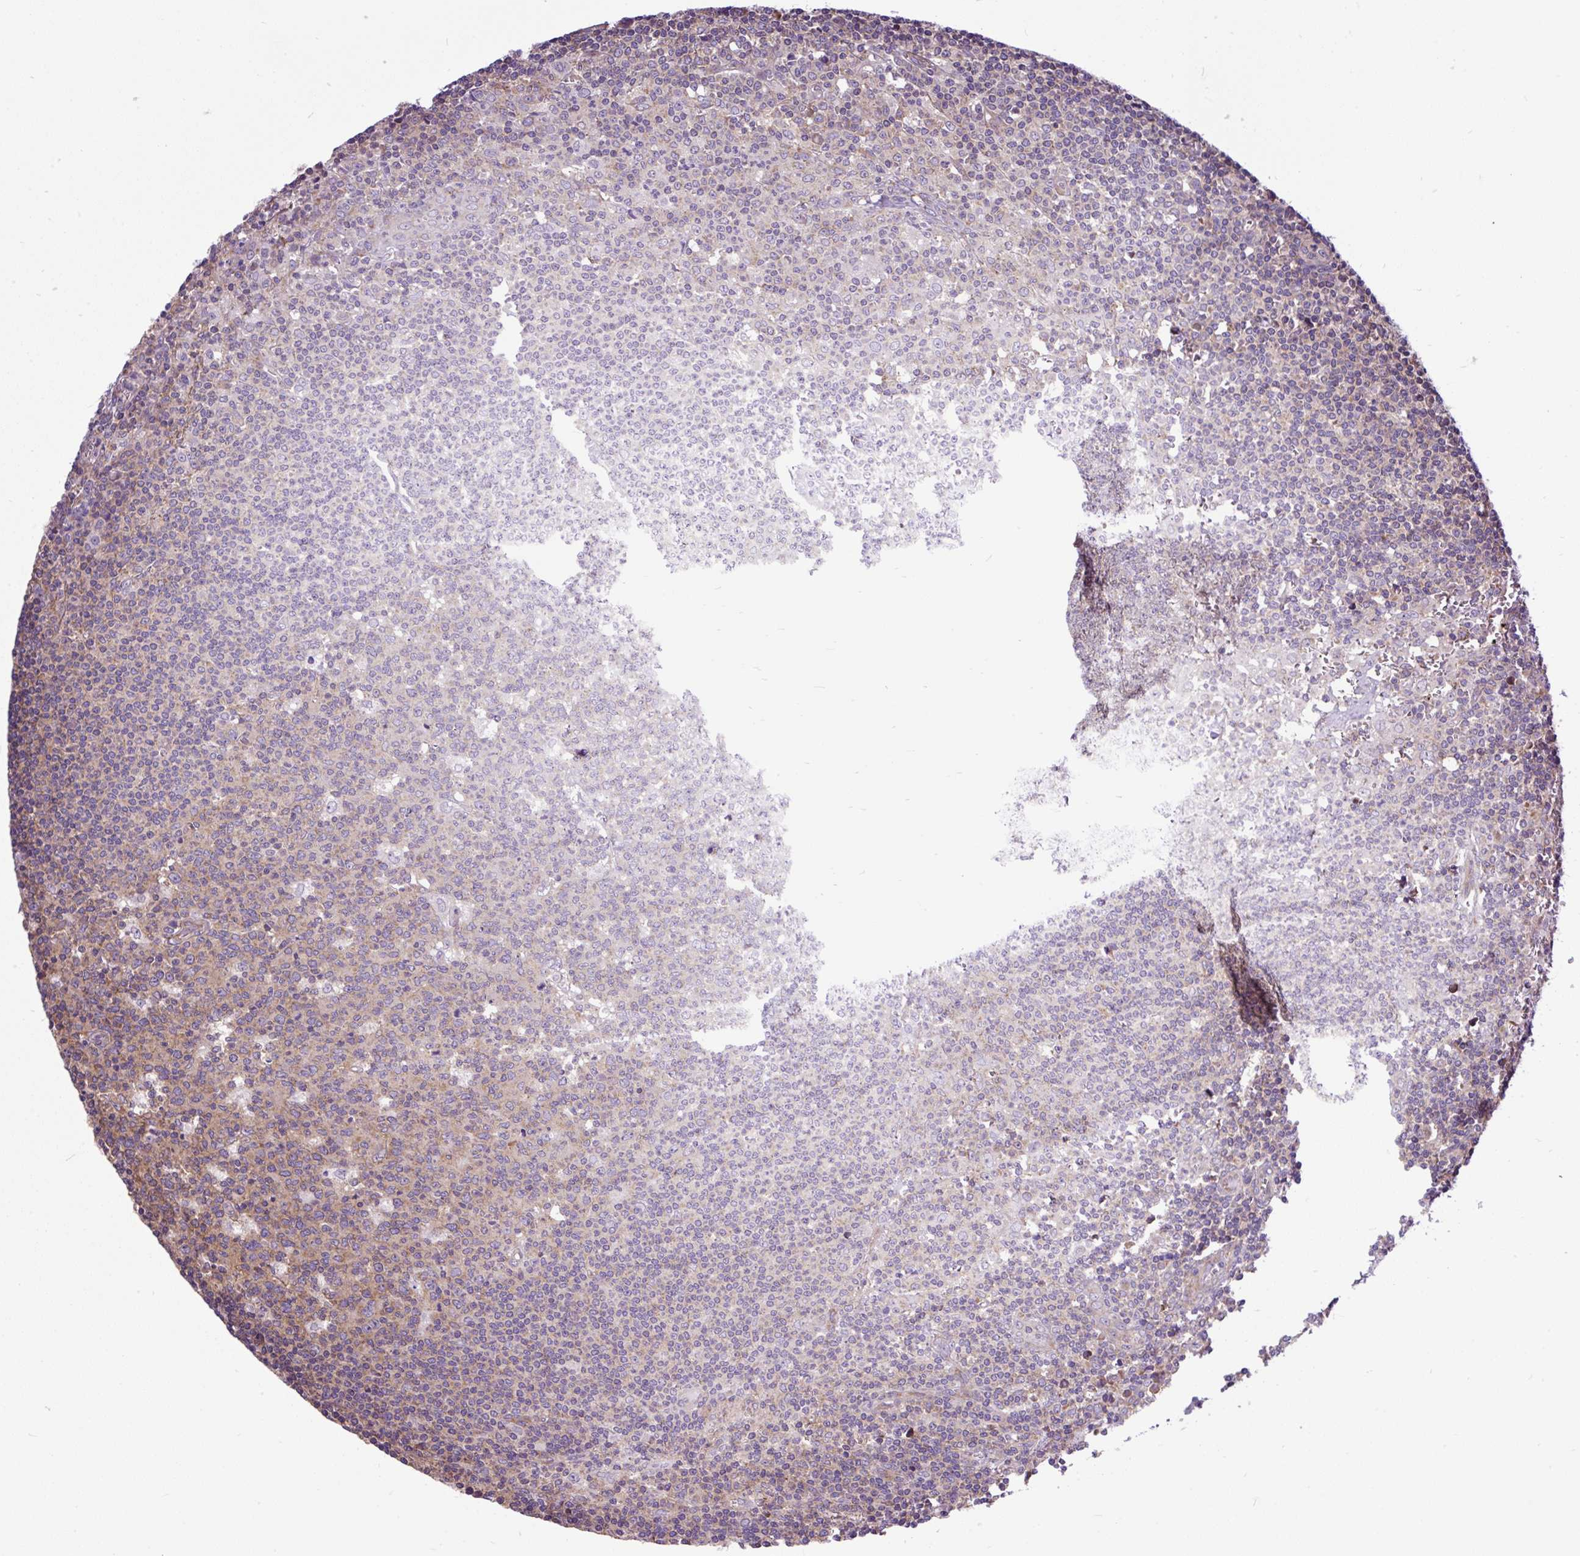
{"staining": {"intensity": "moderate", "quantity": "25%-75%", "location": "cytoplasmic/membranous"}, "tissue": "lymph node", "cell_type": "Germinal center cells", "image_type": "normal", "snomed": [{"axis": "morphology", "description": "Normal tissue, NOS"}, {"axis": "topography", "description": "Lymph node"}], "caption": "A brown stain highlights moderate cytoplasmic/membranous positivity of a protein in germinal center cells of benign human lymph node. (brown staining indicates protein expression, while blue staining denotes nuclei).", "gene": "TRIM17", "patient": {"sex": "female", "age": 45}}